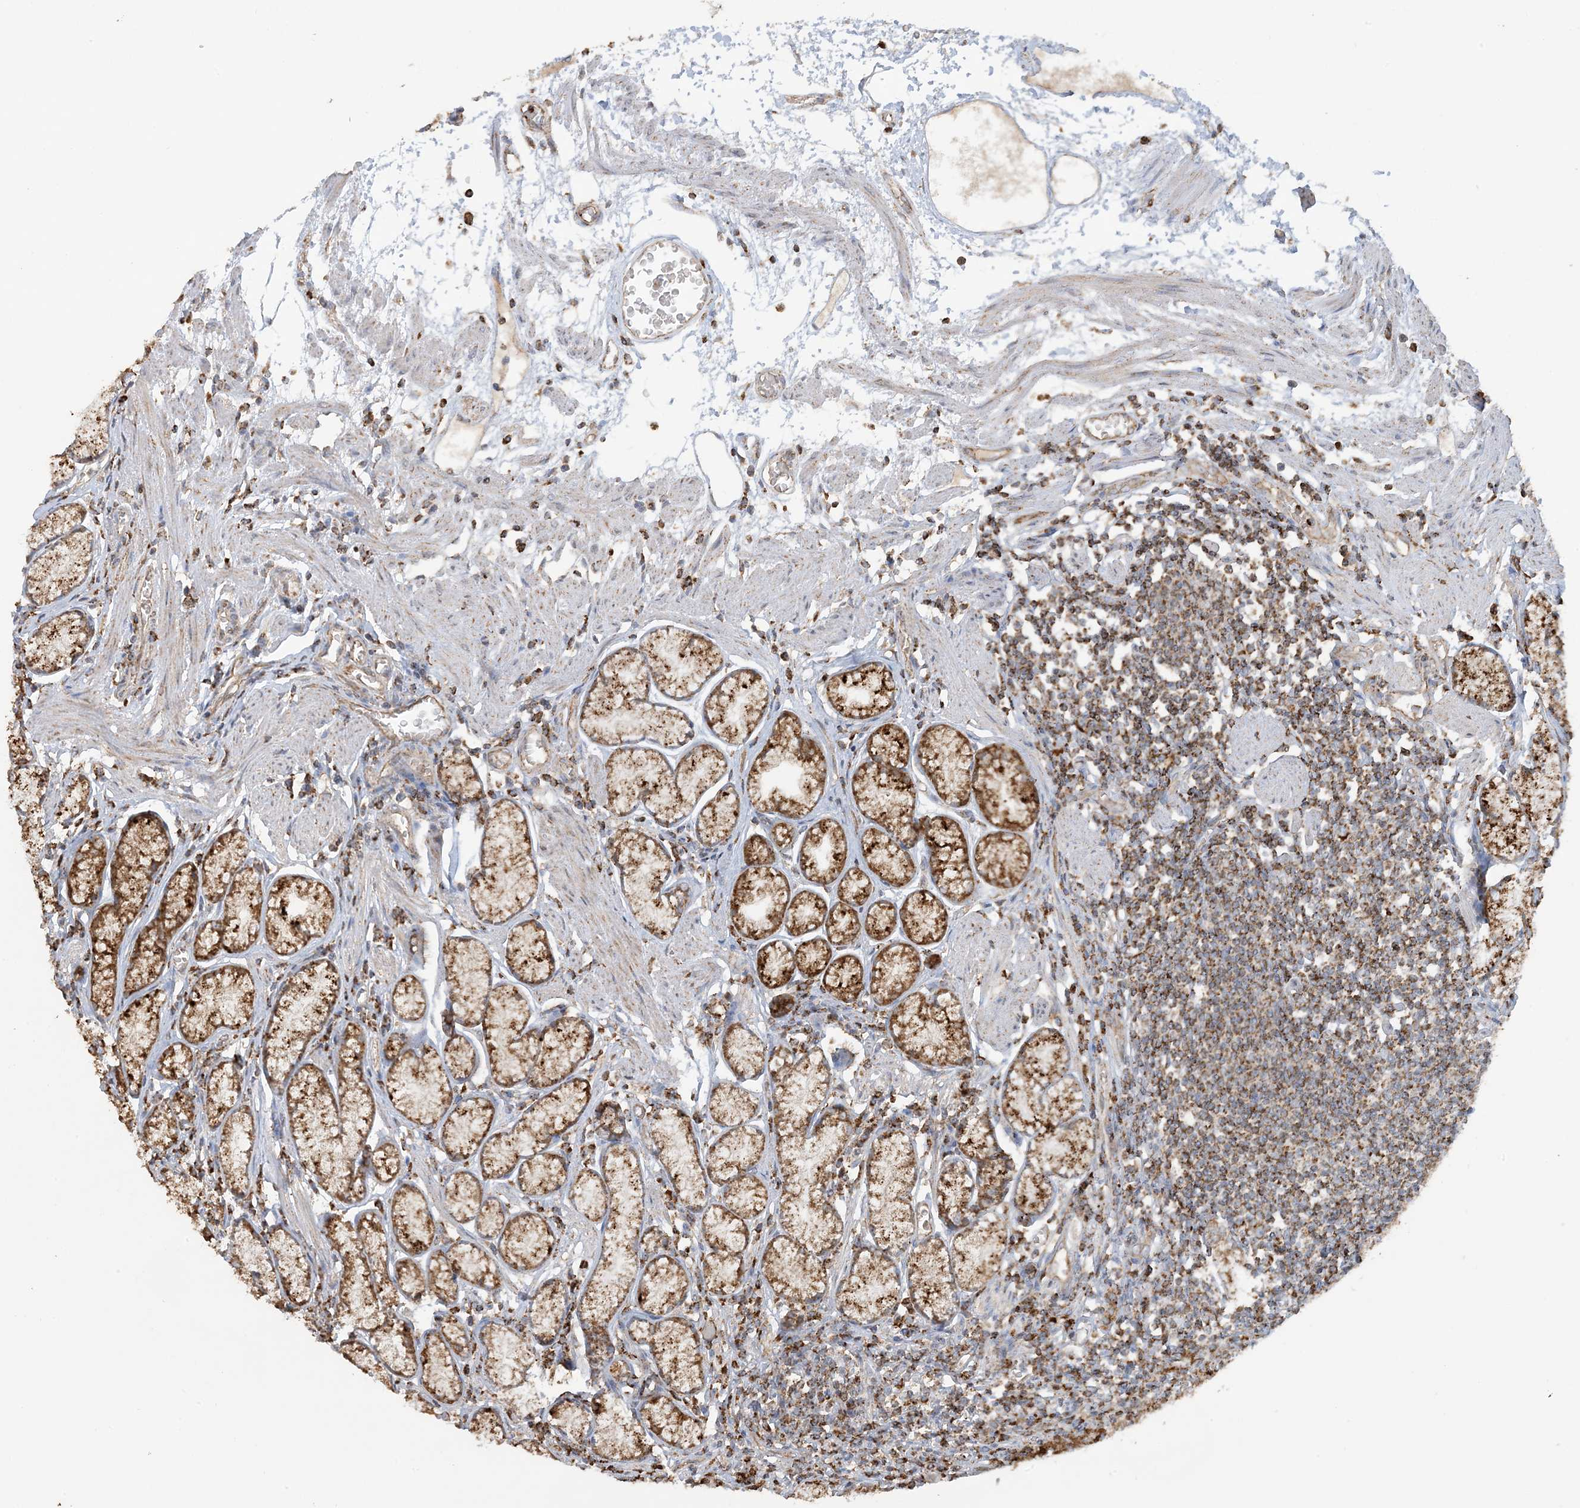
{"staining": {"intensity": "moderate", "quantity": ">75%", "location": "cytoplasmic/membranous"}, "tissue": "stomach", "cell_type": "Glandular cells", "image_type": "normal", "snomed": [{"axis": "morphology", "description": "Normal tissue, NOS"}, {"axis": "topography", "description": "Stomach"}], "caption": "About >75% of glandular cells in unremarkable stomach demonstrate moderate cytoplasmic/membranous protein expression as visualized by brown immunohistochemical staining.", "gene": "AGA", "patient": {"sex": "male", "age": 55}}